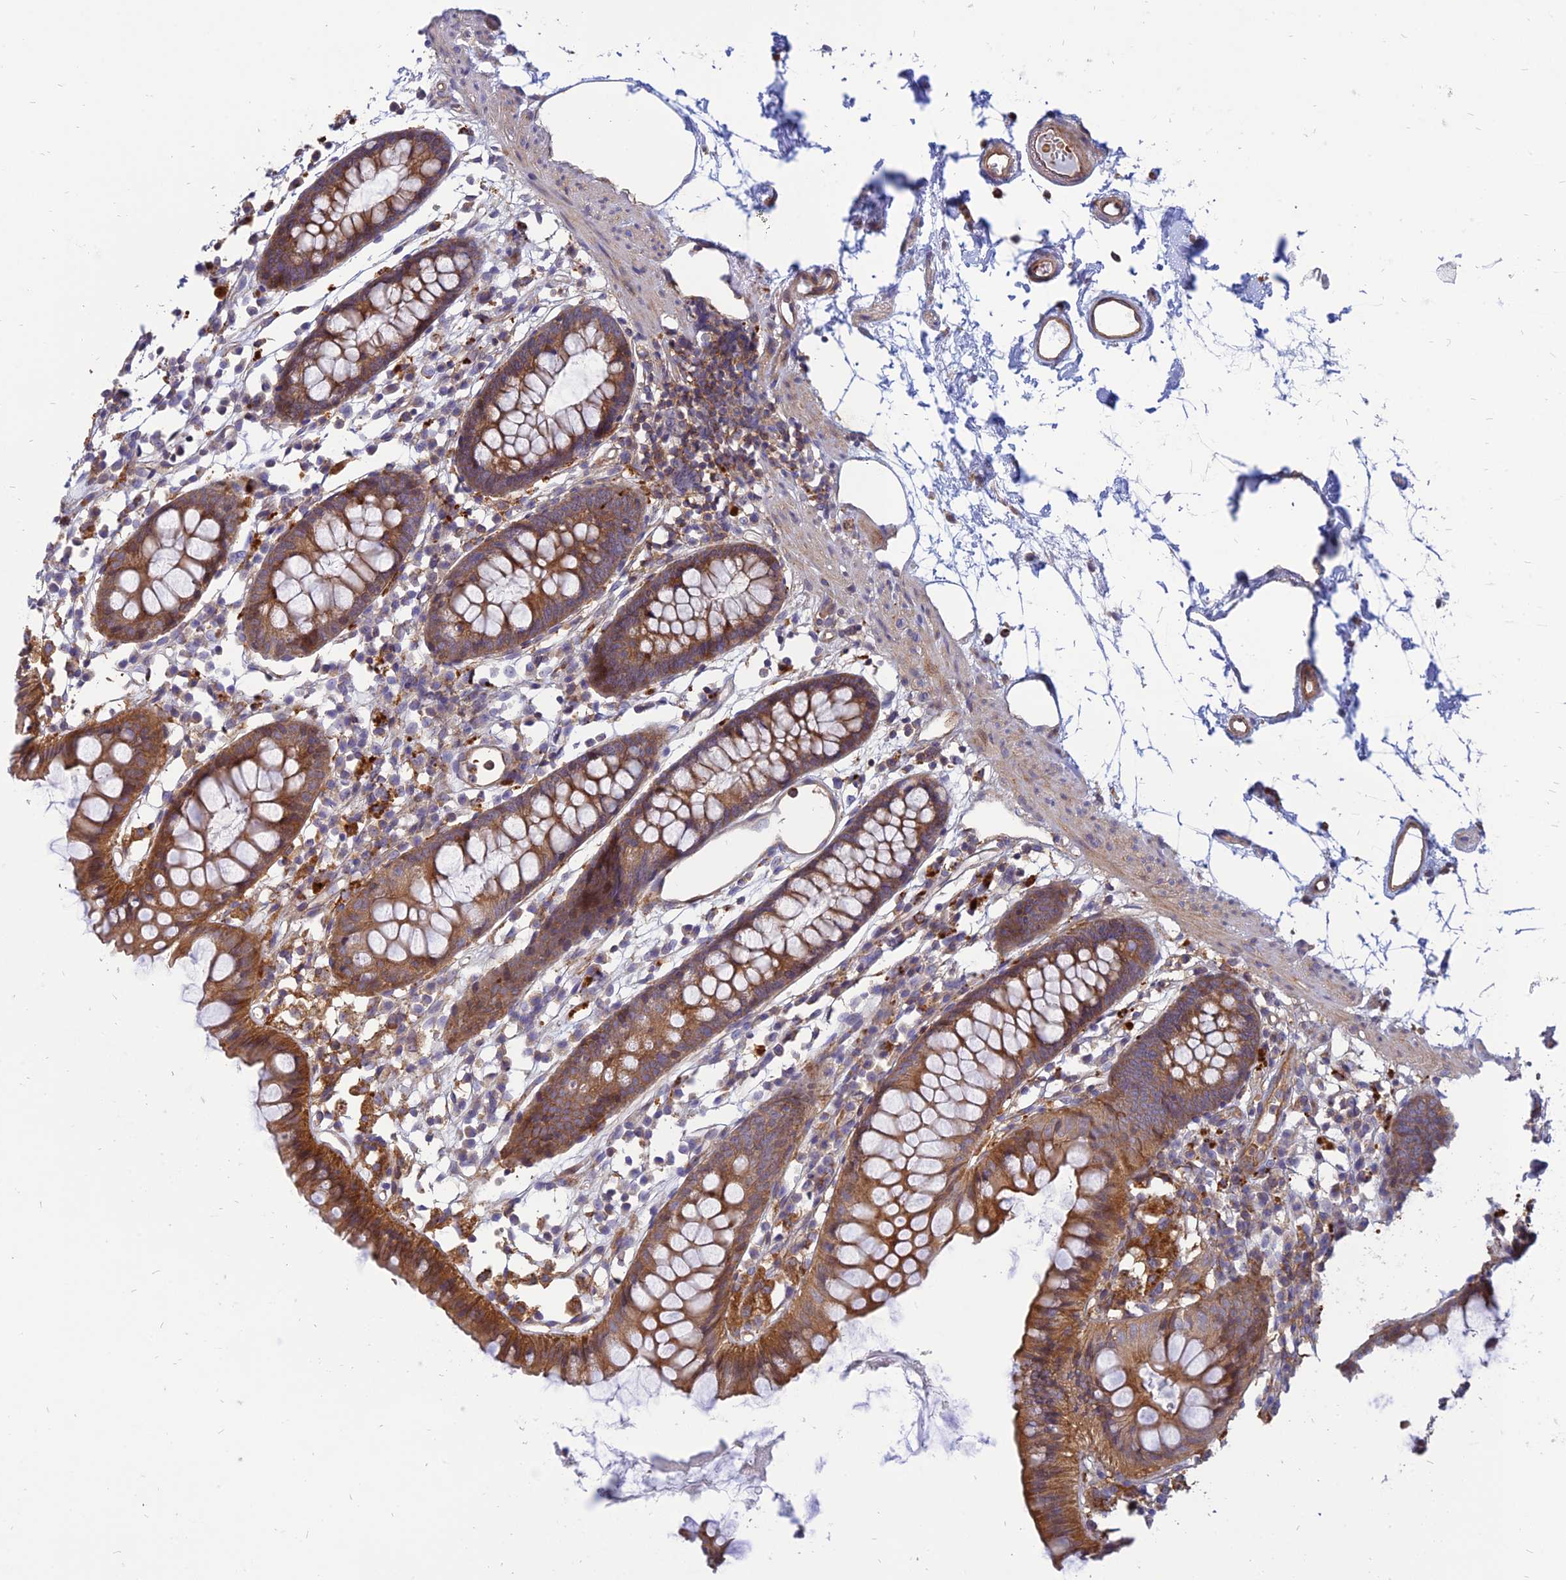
{"staining": {"intensity": "moderate", "quantity": ">75%", "location": "cytoplasmic/membranous"}, "tissue": "colon", "cell_type": "Endothelial cells", "image_type": "normal", "snomed": [{"axis": "morphology", "description": "Normal tissue, NOS"}, {"axis": "topography", "description": "Colon"}], "caption": "Immunohistochemical staining of unremarkable colon exhibits >75% levels of moderate cytoplasmic/membranous protein staining in approximately >75% of endothelial cells. The protein of interest is shown in brown color, while the nuclei are stained blue.", "gene": "PHKA2", "patient": {"sex": "female", "age": 84}}